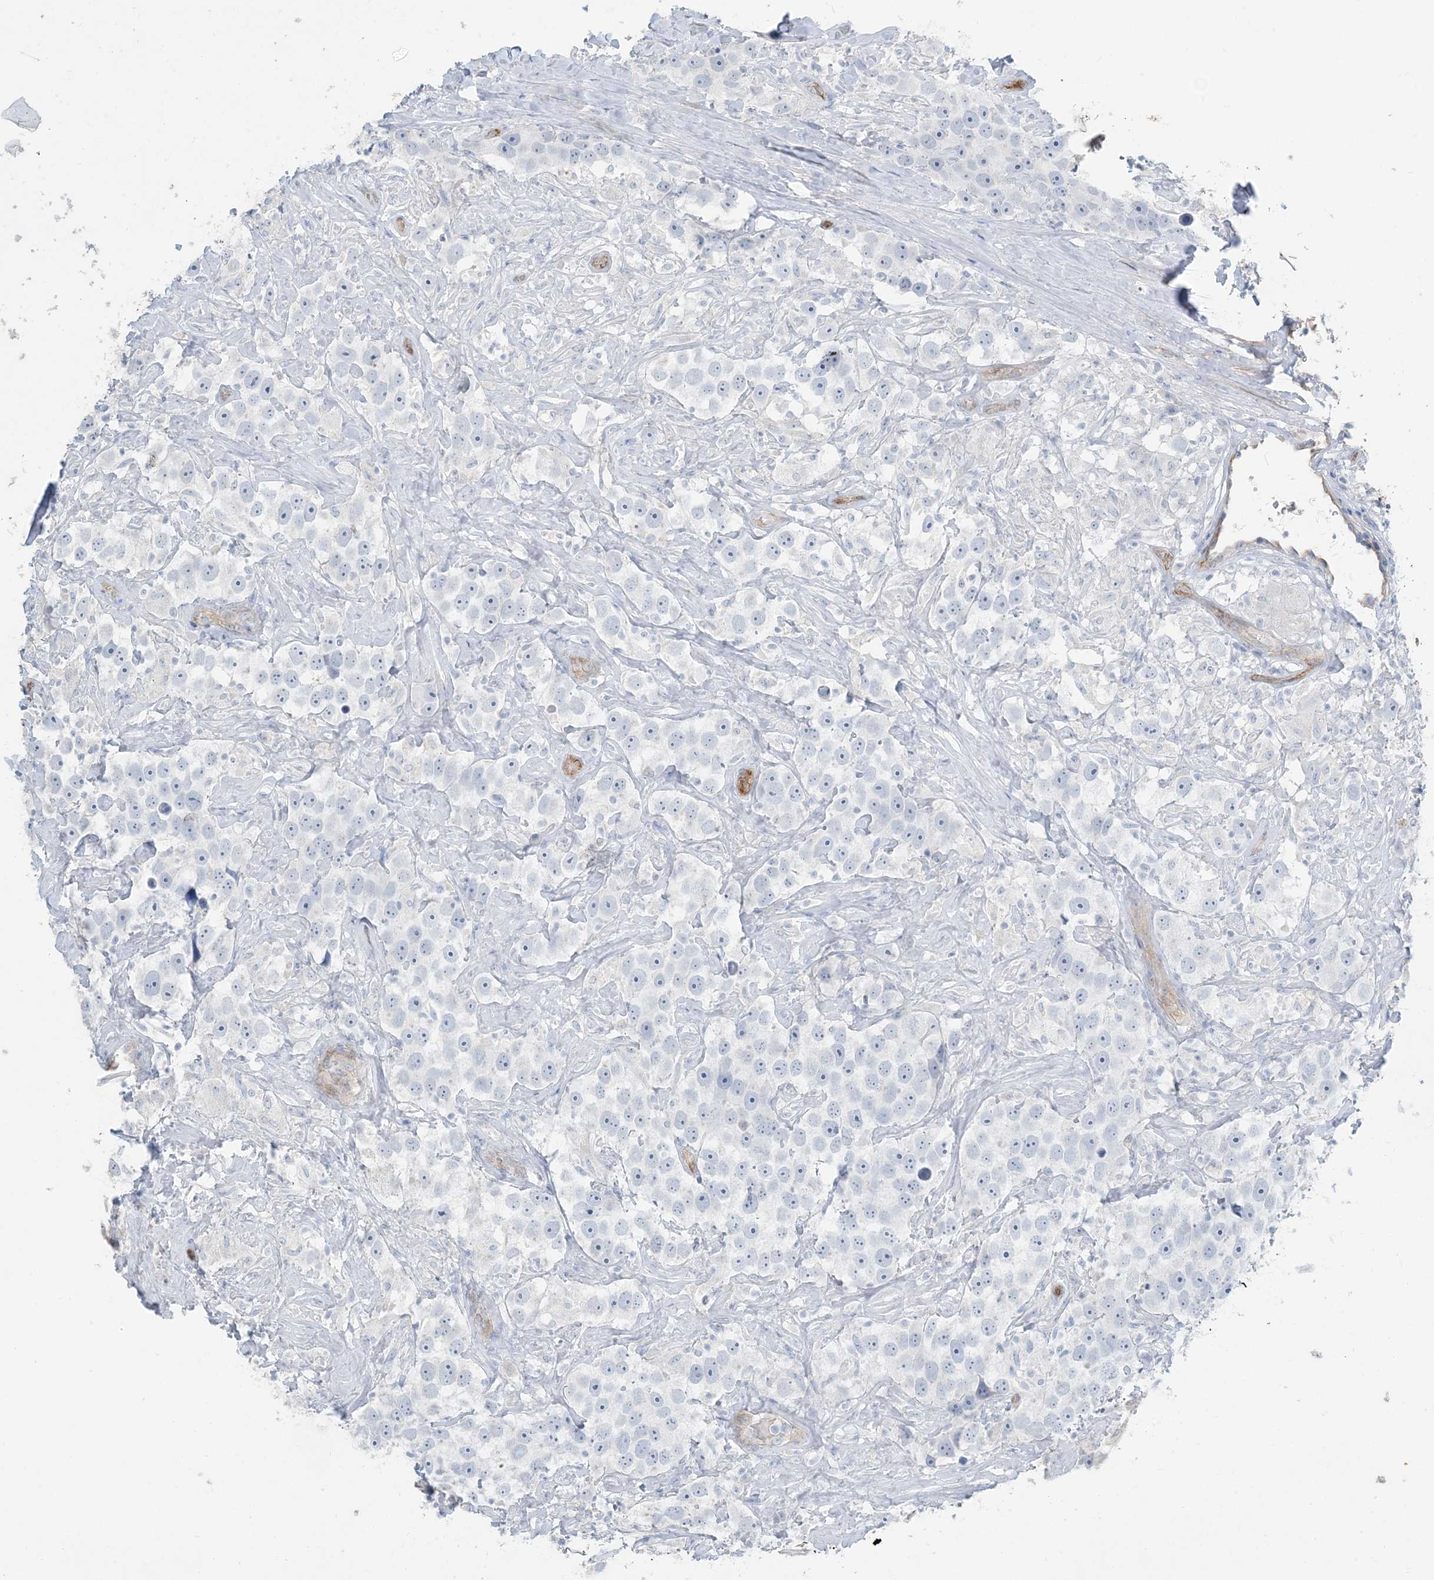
{"staining": {"intensity": "negative", "quantity": "none", "location": "none"}, "tissue": "testis cancer", "cell_type": "Tumor cells", "image_type": "cancer", "snomed": [{"axis": "morphology", "description": "Seminoma, NOS"}, {"axis": "topography", "description": "Testis"}], "caption": "High power microscopy histopathology image of an IHC image of testis cancer, revealing no significant staining in tumor cells.", "gene": "PGM5", "patient": {"sex": "male", "age": 49}}